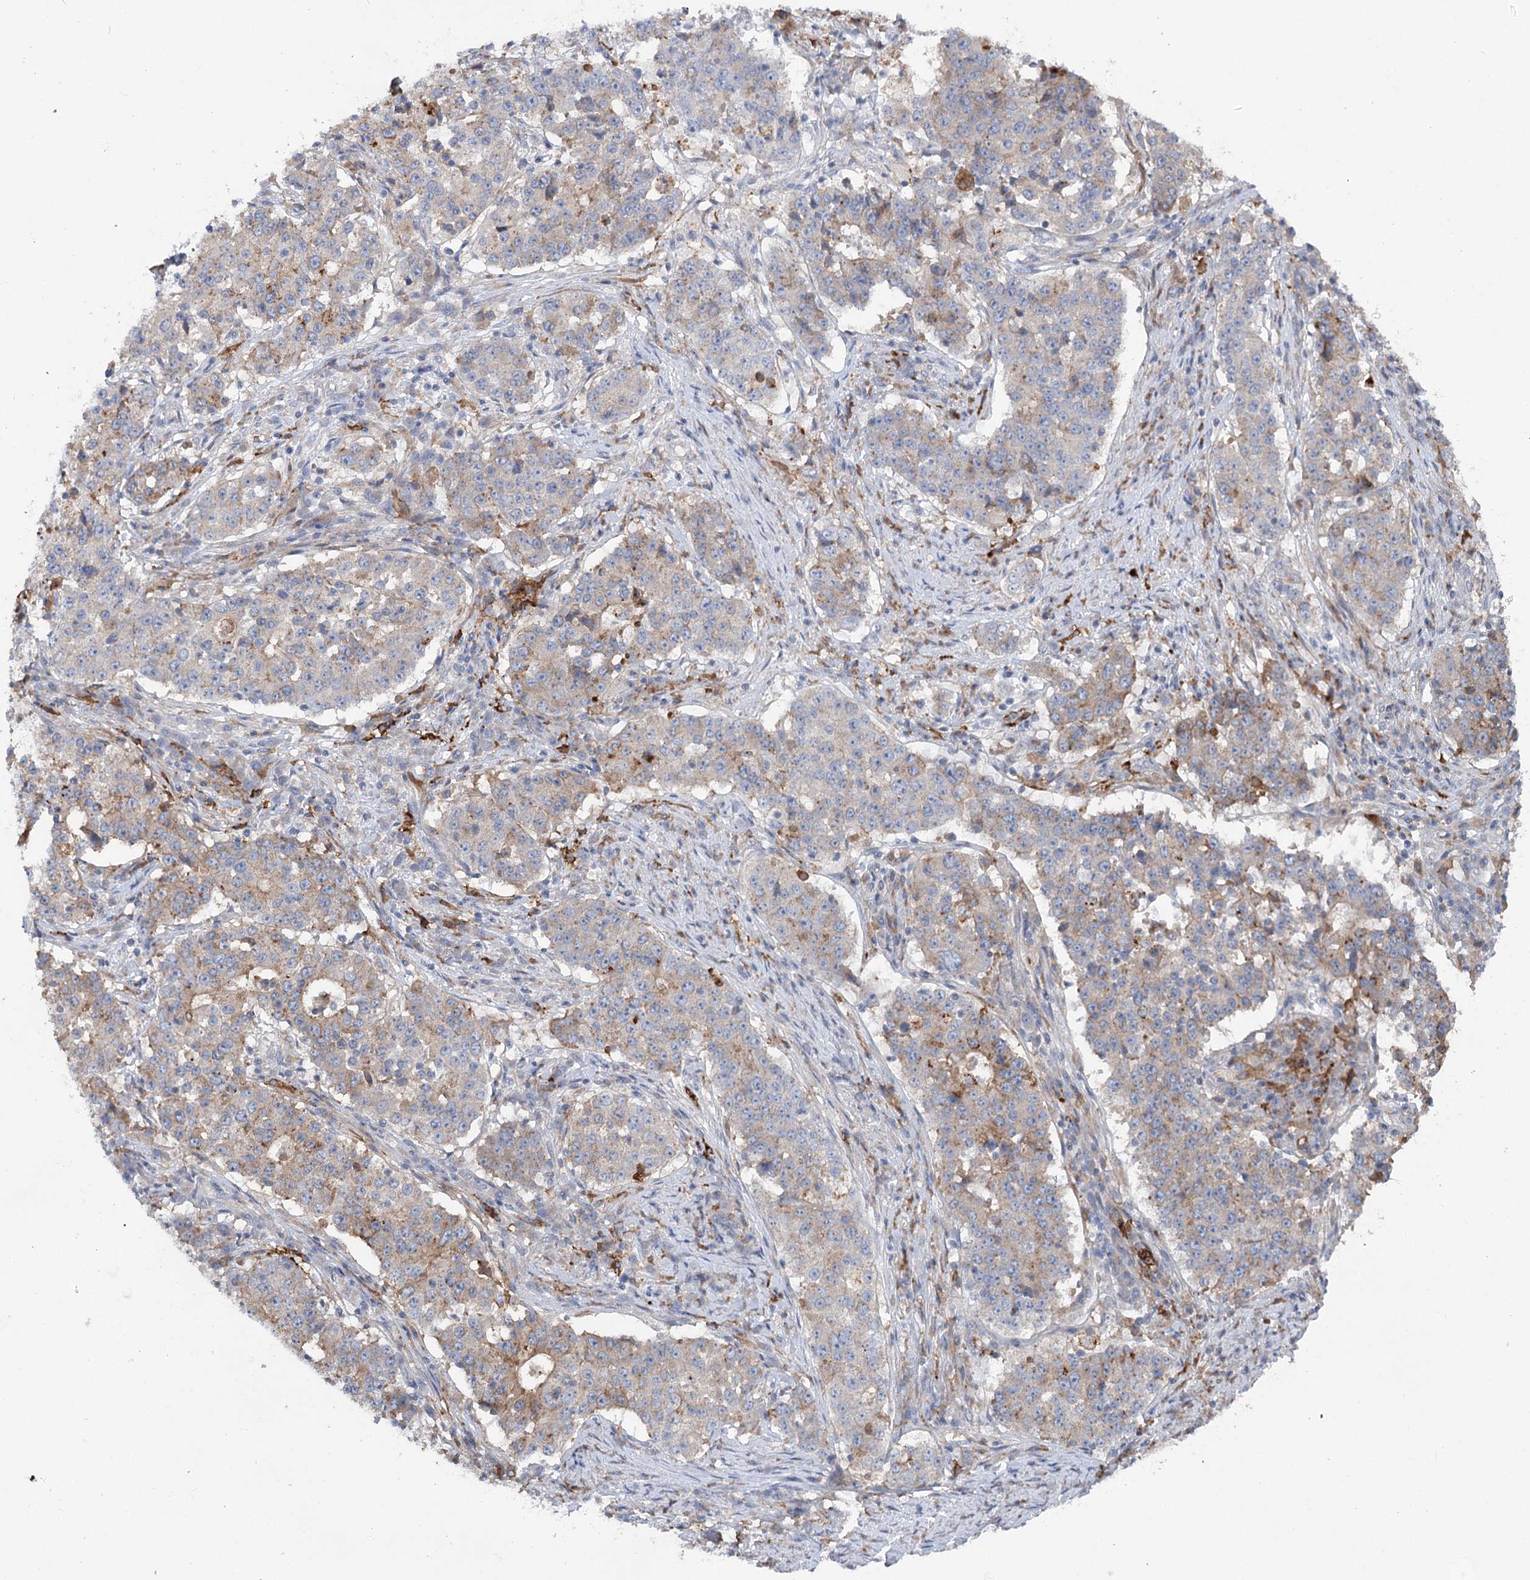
{"staining": {"intensity": "weak", "quantity": "25%-75%", "location": "cytoplasmic/membranous"}, "tissue": "stomach cancer", "cell_type": "Tumor cells", "image_type": "cancer", "snomed": [{"axis": "morphology", "description": "Adenocarcinoma, NOS"}, {"axis": "topography", "description": "Stomach"}], "caption": "This micrograph shows stomach cancer stained with IHC to label a protein in brown. The cytoplasmic/membranous of tumor cells show weak positivity for the protein. Nuclei are counter-stained blue.", "gene": "SCN11A", "patient": {"sex": "male", "age": 59}}